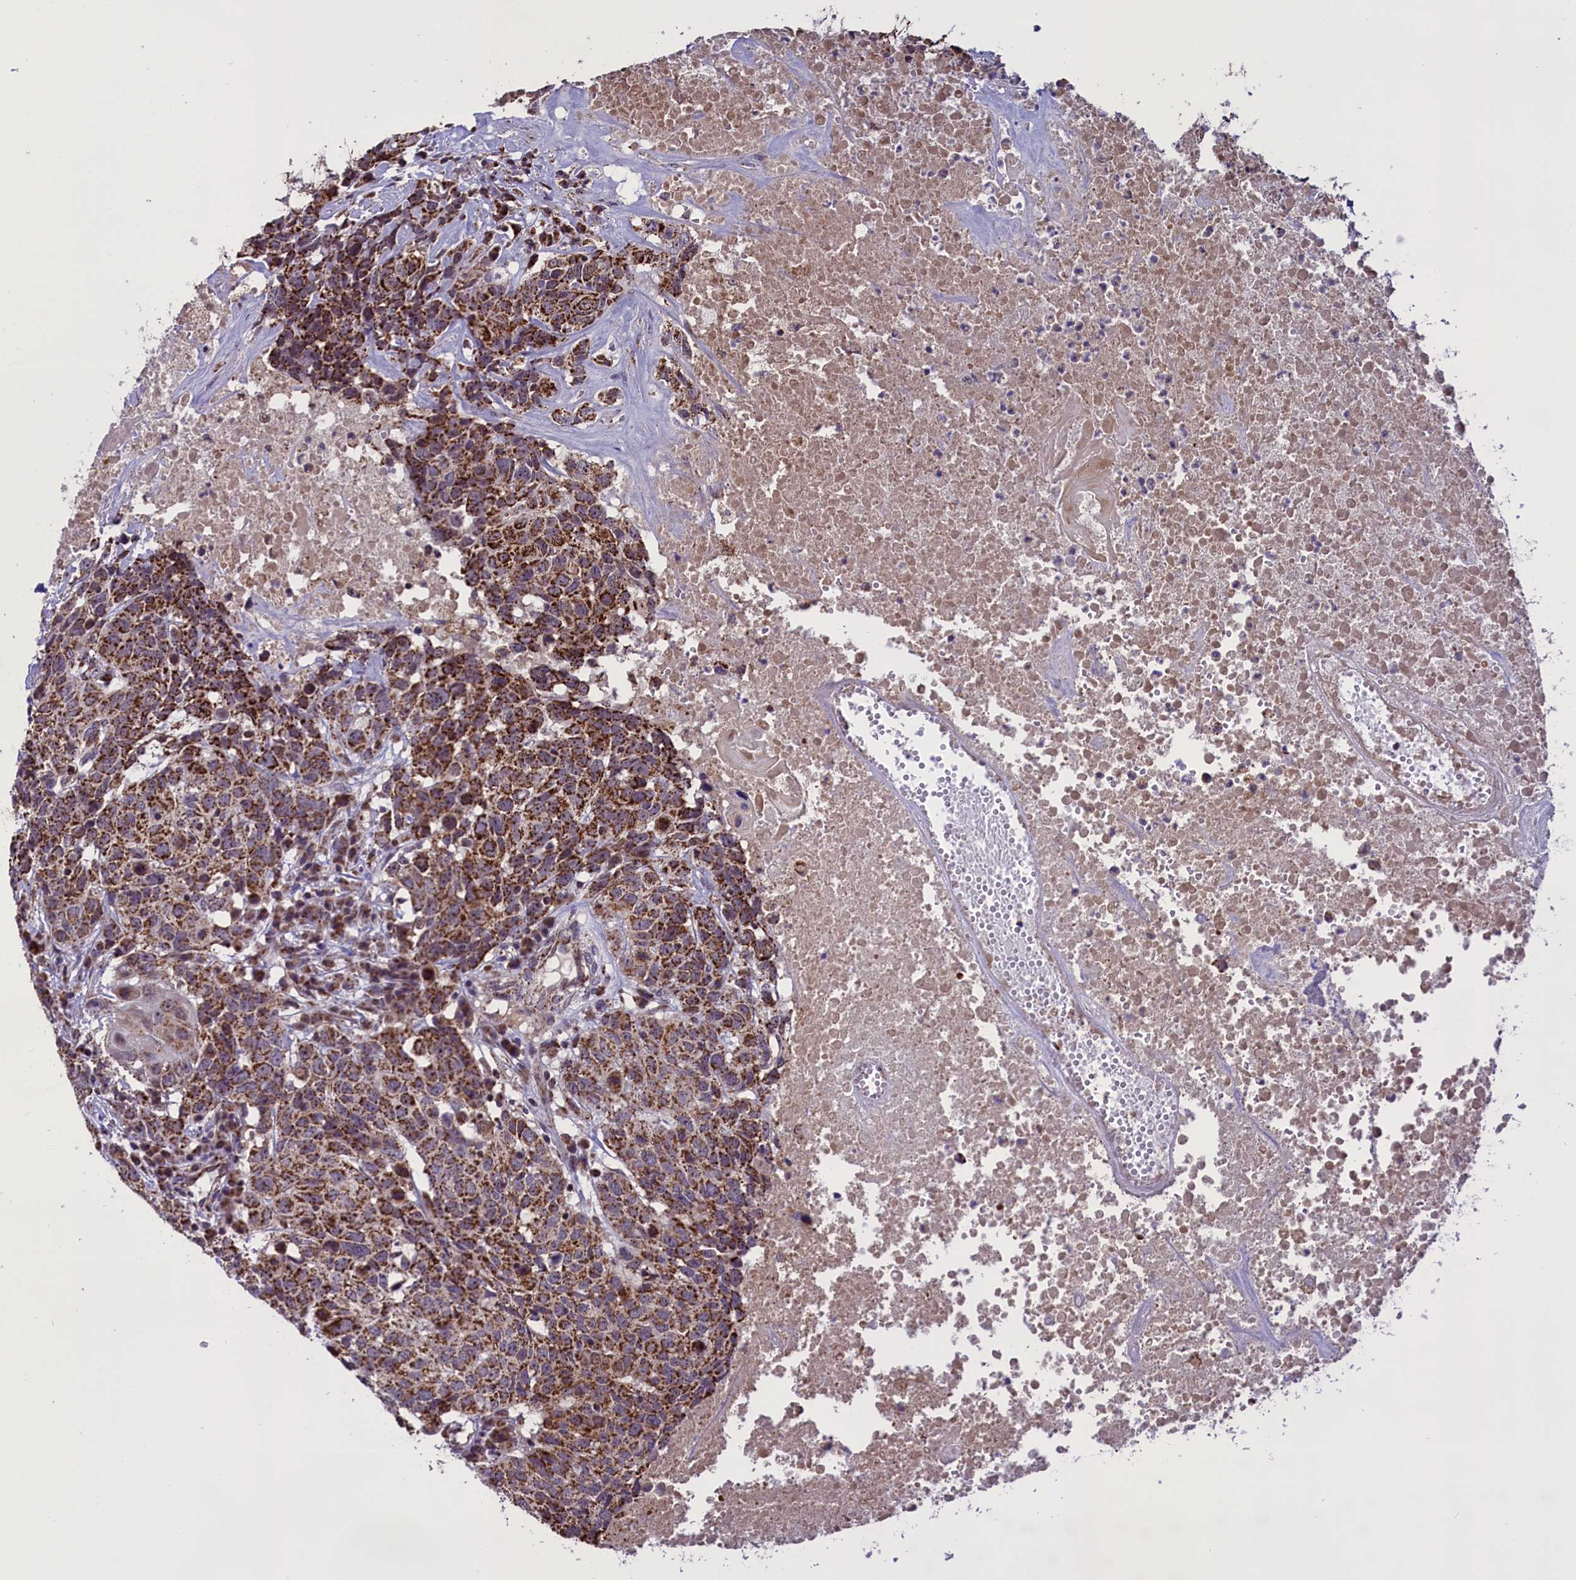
{"staining": {"intensity": "strong", "quantity": ">75%", "location": "cytoplasmic/membranous"}, "tissue": "head and neck cancer", "cell_type": "Tumor cells", "image_type": "cancer", "snomed": [{"axis": "morphology", "description": "Squamous cell carcinoma, NOS"}, {"axis": "topography", "description": "Head-Neck"}], "caption": "An IHC photomicrograph of tumor tissue is shown. Protein staining in brown highlights strong cytoplasmic/membranous positivity in head and neck squamous cell carcinoma within tumor cells.", "gene": "GLRX5", "patient": {"sex": "male", "age": 66}}